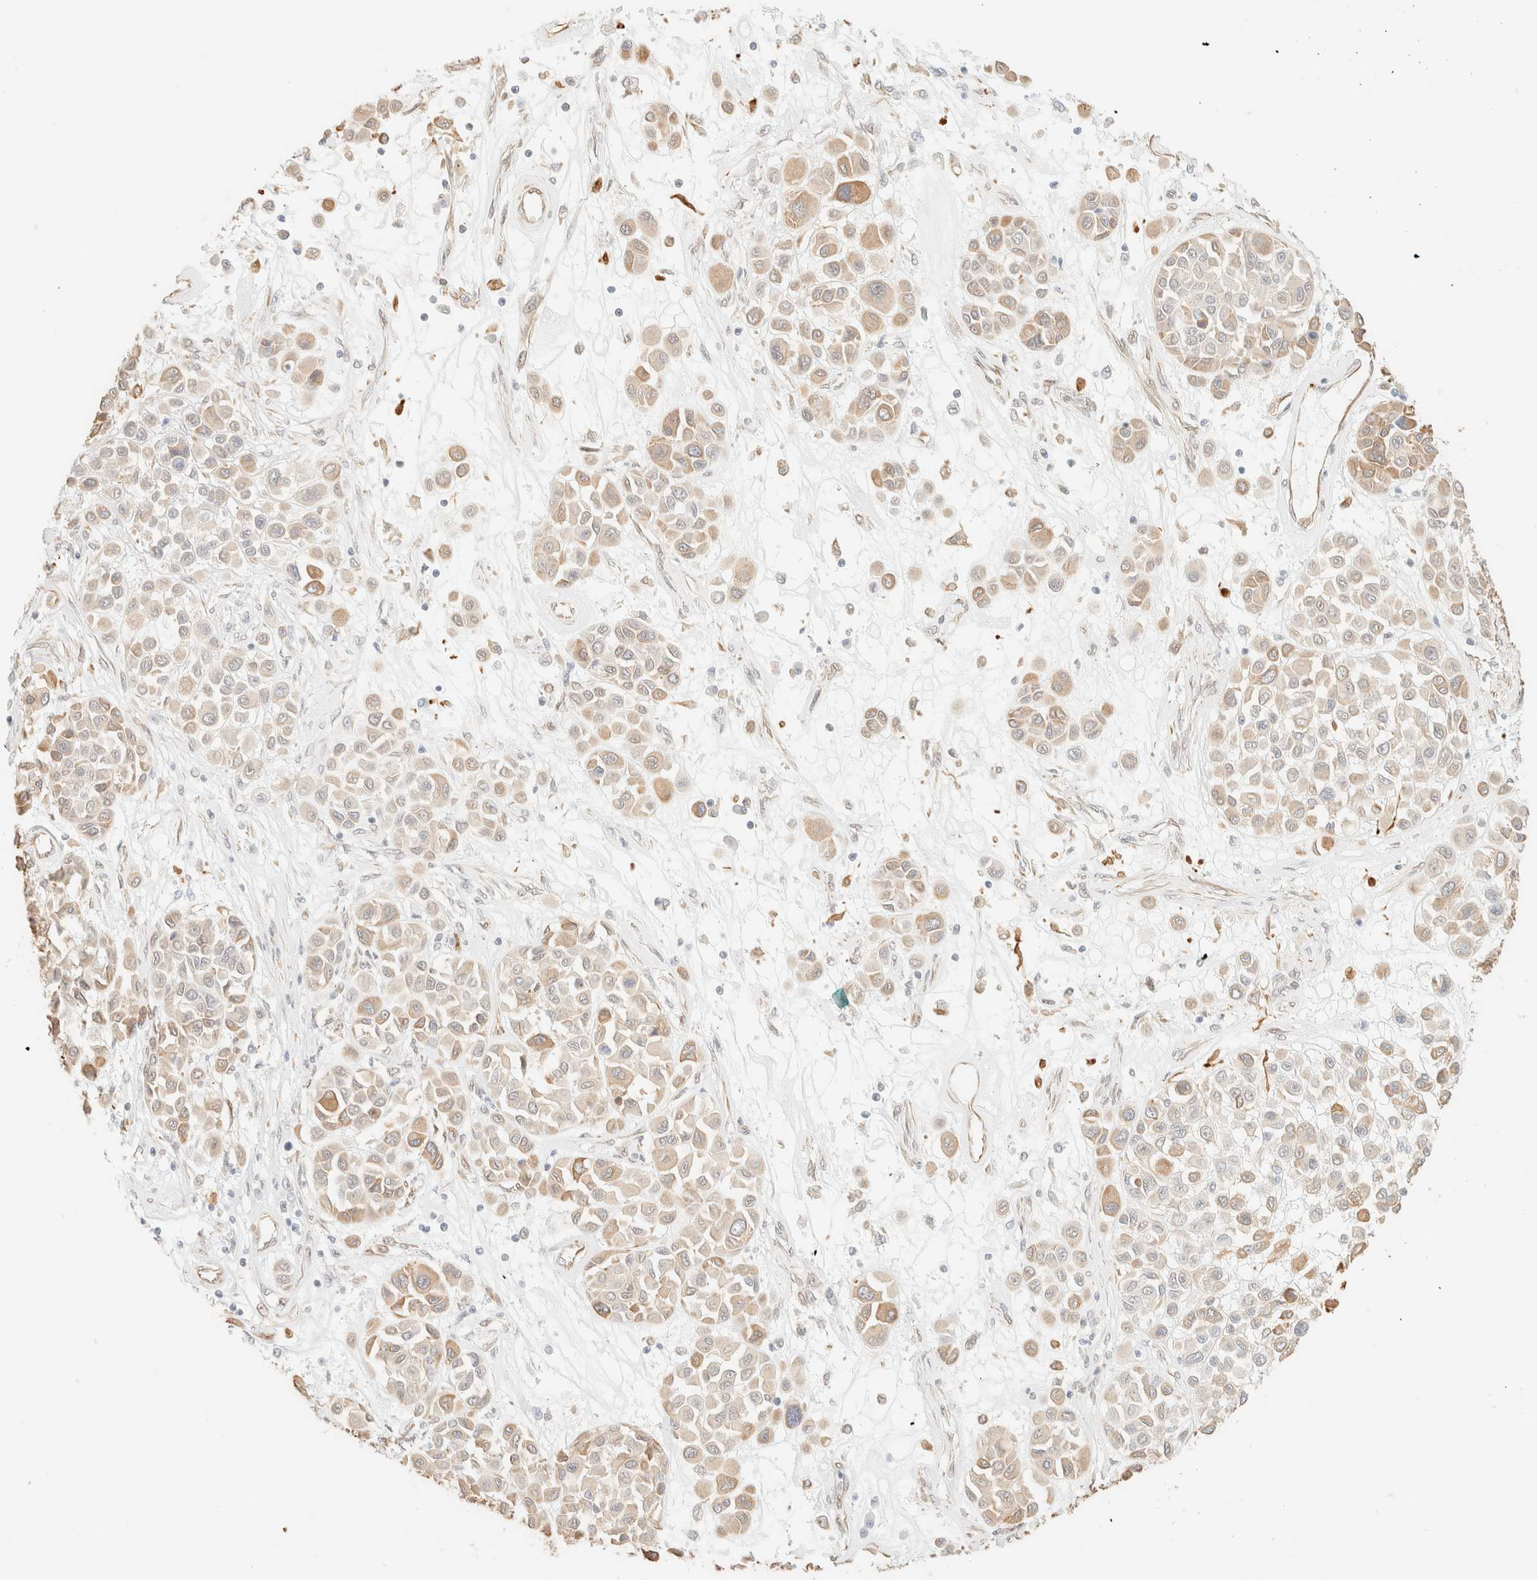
{"staining": {"intensity": "weak", "quantity": "<25%", "location": "cytoplasmic/membranous"}, "tissue": "melanoma", "cell_type": "Tumor cells", "image_type": "cancer", "snomed": [{"axis": "morphology", "description": "Malignant melanoma, Metastatic site"}, {"axis": "topography", "description": "Soft tissue"}], "caption": "The photomicrograph demonstrates no significant expression in tumor cells of malignant melanoma (metastatic site).", "gene": "ZSCAN18", "patient": {"sex": "male", "age": 41}}